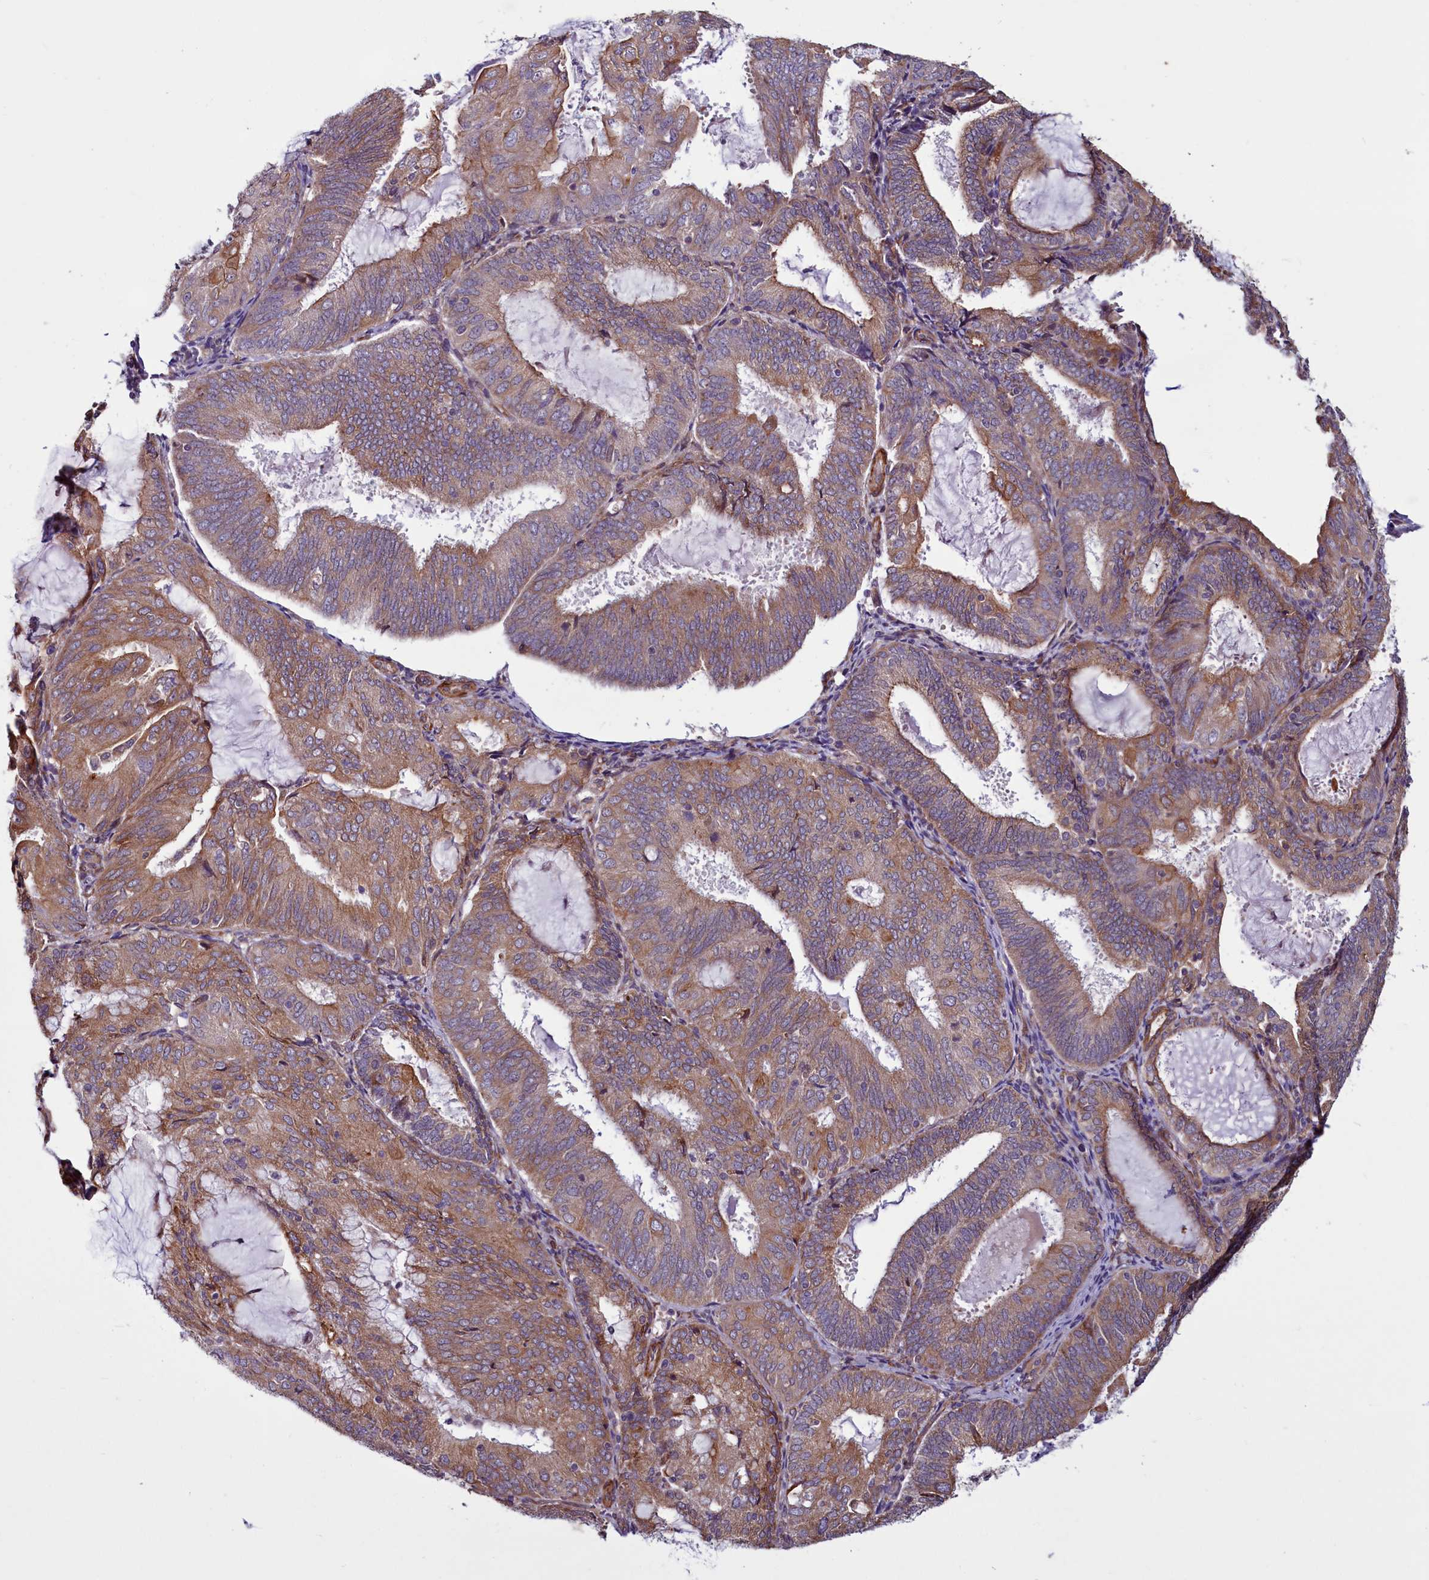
{"staining": {"intensity": "moderate", "quantity": ">75%", "location": "cytoplasmic/membranous"}, "tissue": "endometrial cancer", "cell_type": "Tumor cells", "image_type": "cancer", "snomed": [{"axis": "morphology", "description": "Adenocarcinoma, NOS"}, {"axis": "topography", "description": "Endometrium"}], "caption": "Immunohistochemical staining of human endometrial cancer demonstrates moderate cytoplasmic/membranous protein positivity in approximately >75% of tumor cells.", "gene": "MCRIP1", "patient": {"sex": "female", "age": 81}}